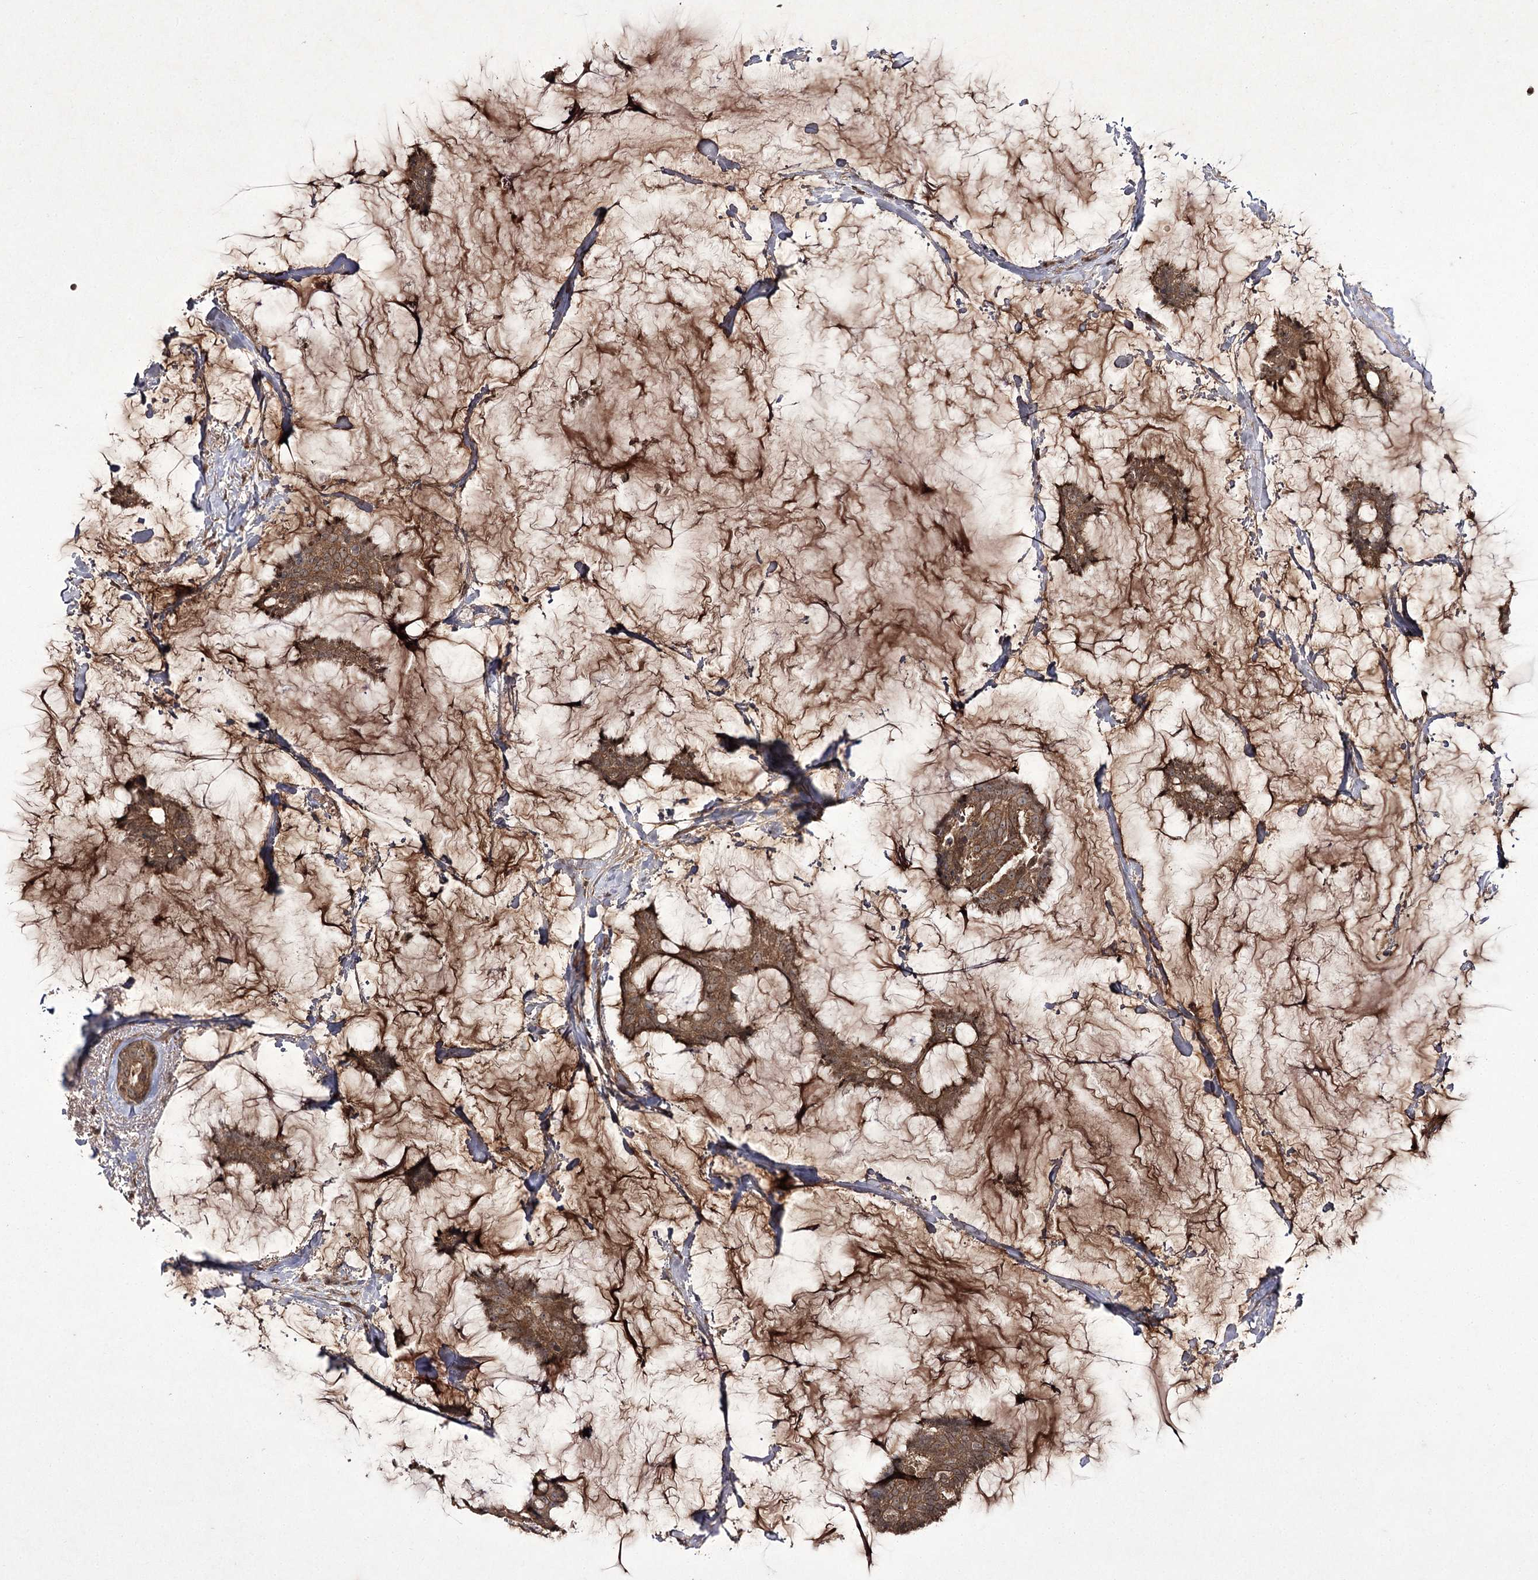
{"staining": {"intensity": "moderate", "quantity": ">75%", "location": "cytoplasmic/membranous"}, "tissue": "breast cancer", "cell_type": "Tumor cells", "image_type": "cancer", "snomed": [{"axis": "morphology", "description": "Duct carcinoma"}, {"axis": "topography", "description": "Breast"}], "caption": "Immunohistochemistry (IHC) histopathology image of breast cancer (invasive ductal carcinoma) stained for a protein (brown), which reveals medium levels of moderate cytoplasmic/membranous staining in about >75% of tumor cells.", "gene": "FANCL", "patient": {"sex": "female", "age": 93}}